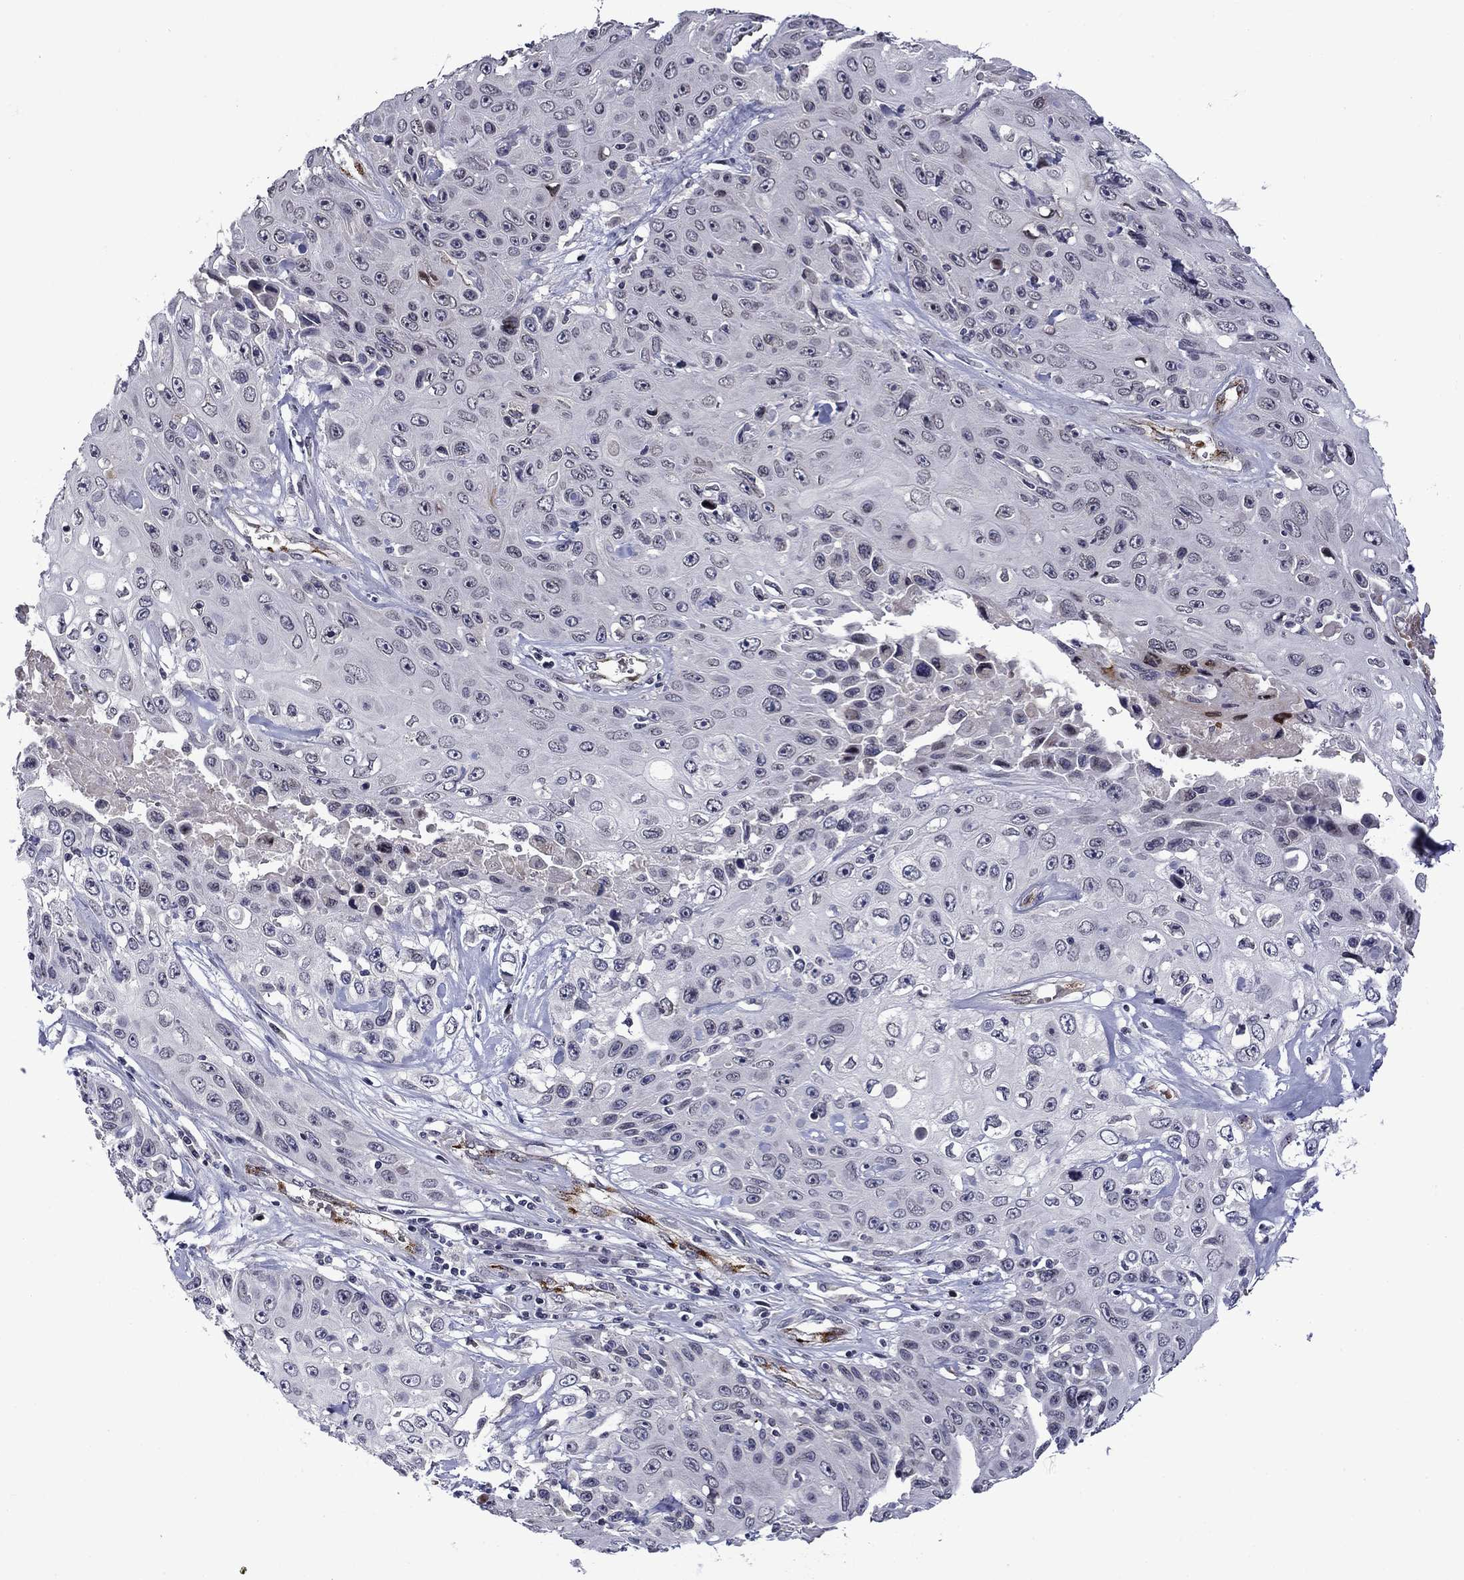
{"staining": {"intensity": "negative", "quantity": "none", "location": "none"}, "tissue": "skin cancer", "cell_type": "Tumor cells", "image_type": "cancer", "snomed": [{"axis": "morphology", "description": "Squamous cell carcinoma, NOS"}, {"axis": "topography", "description": "Skin"}], "caption": "An image of skin cancer stained for a protein reveals no brown staining in tumor cells.", "gene": "SLITRK1", "patient": {"sex": "male", "age": 82}}